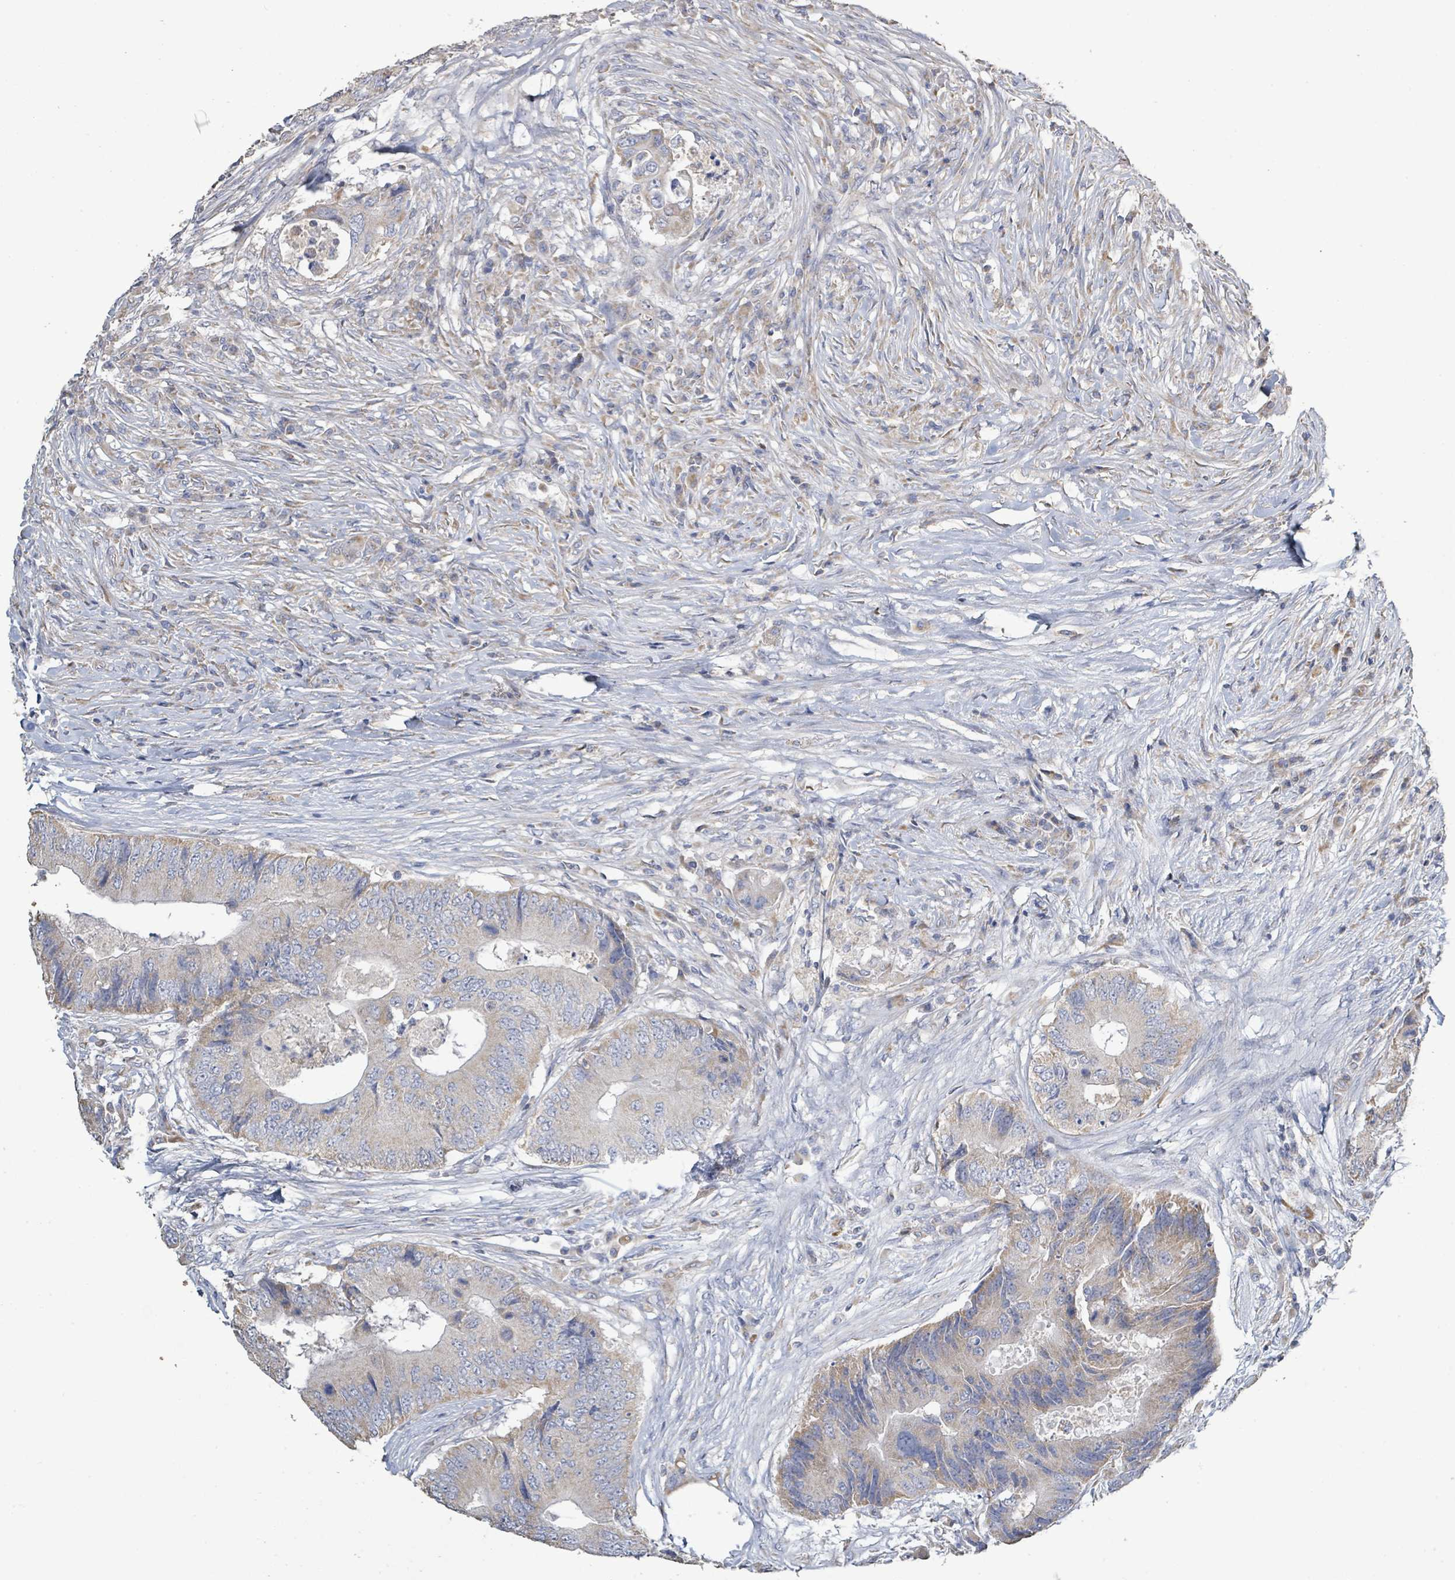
{"staining": {"intensity": "weak", "quantity": ">75%", "location": "cytoplasmic/membranous"}, "tissue": "colorectal cancer", "cell_type": "Tumor cells", "image_type": "cancer", "snomed": [{"axis": "morphology", "description": "Adenocarcinoma, NOS"}, {"axis": "topography", "description": "Colon"}], "caption": "Colorectal cancer stained with immunohistochemistry exhibits weak cytoplasmic/membranous expression in approximately >75% of tumor cells. The protein of interest is stained brown, and the nuclei are stained in blue (DAB IHC with brightfield microscopy, high magnification).", "gene": "ALG12", "patient": {"sex": "male", "age": 71}}